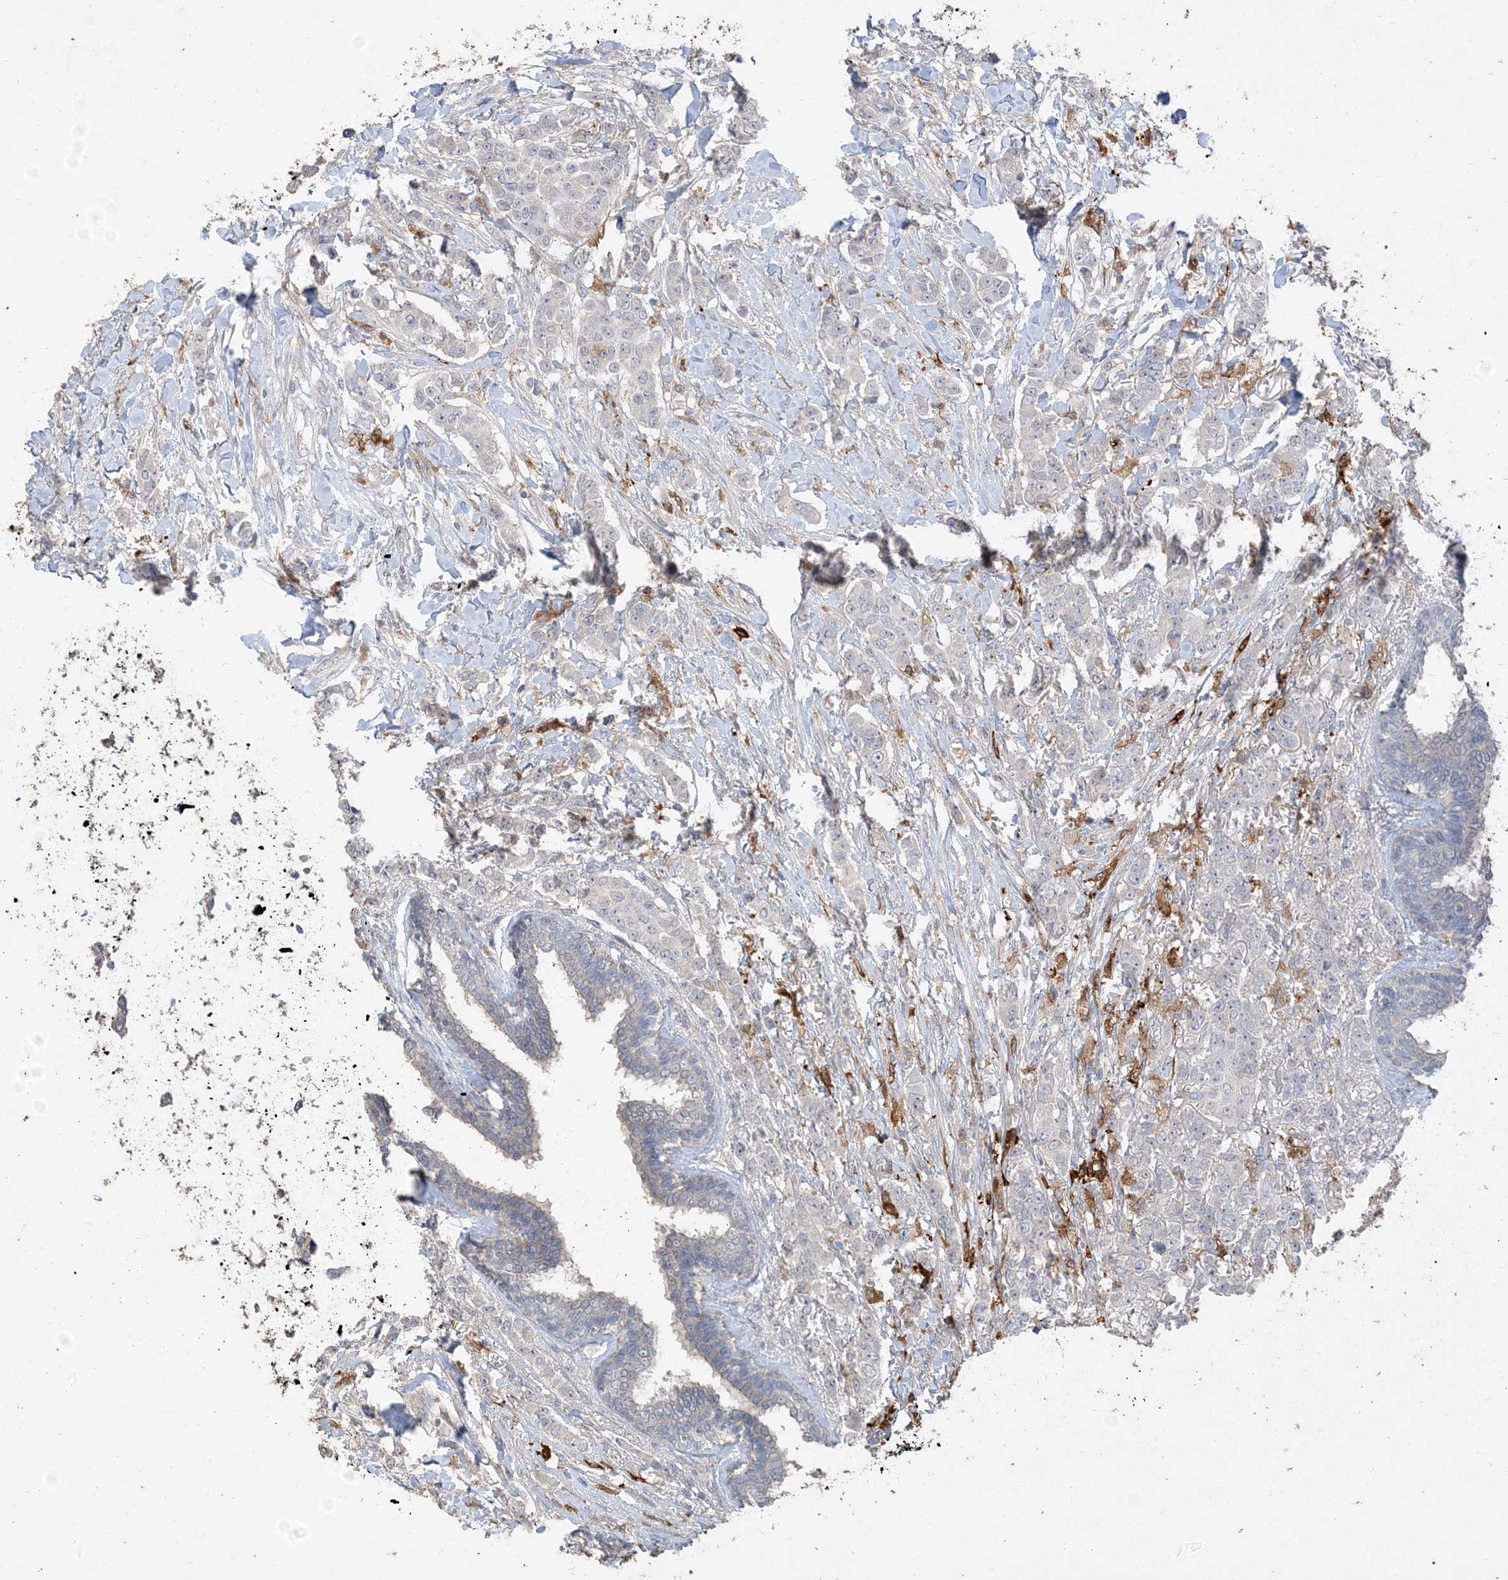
{"staining": {"intensity": "negative", "quantity": "none", "location": "none"}, "tissue": "breast cancer", "cell_type": "Tumor cells", "image_type": "cancer", "snomed": [{"axis": "morphology", "description": "Duct carcinoma"}, {"axis": "topography", "description": "Breast"}], "caption": "This is an immunohistochemistry (IHC) photomicrograph of human breast invasive ductal carcinoma. There is no expression in tumor cells.", "gene": "RNF175", "patient": {"sex": "female", "age": 40}}